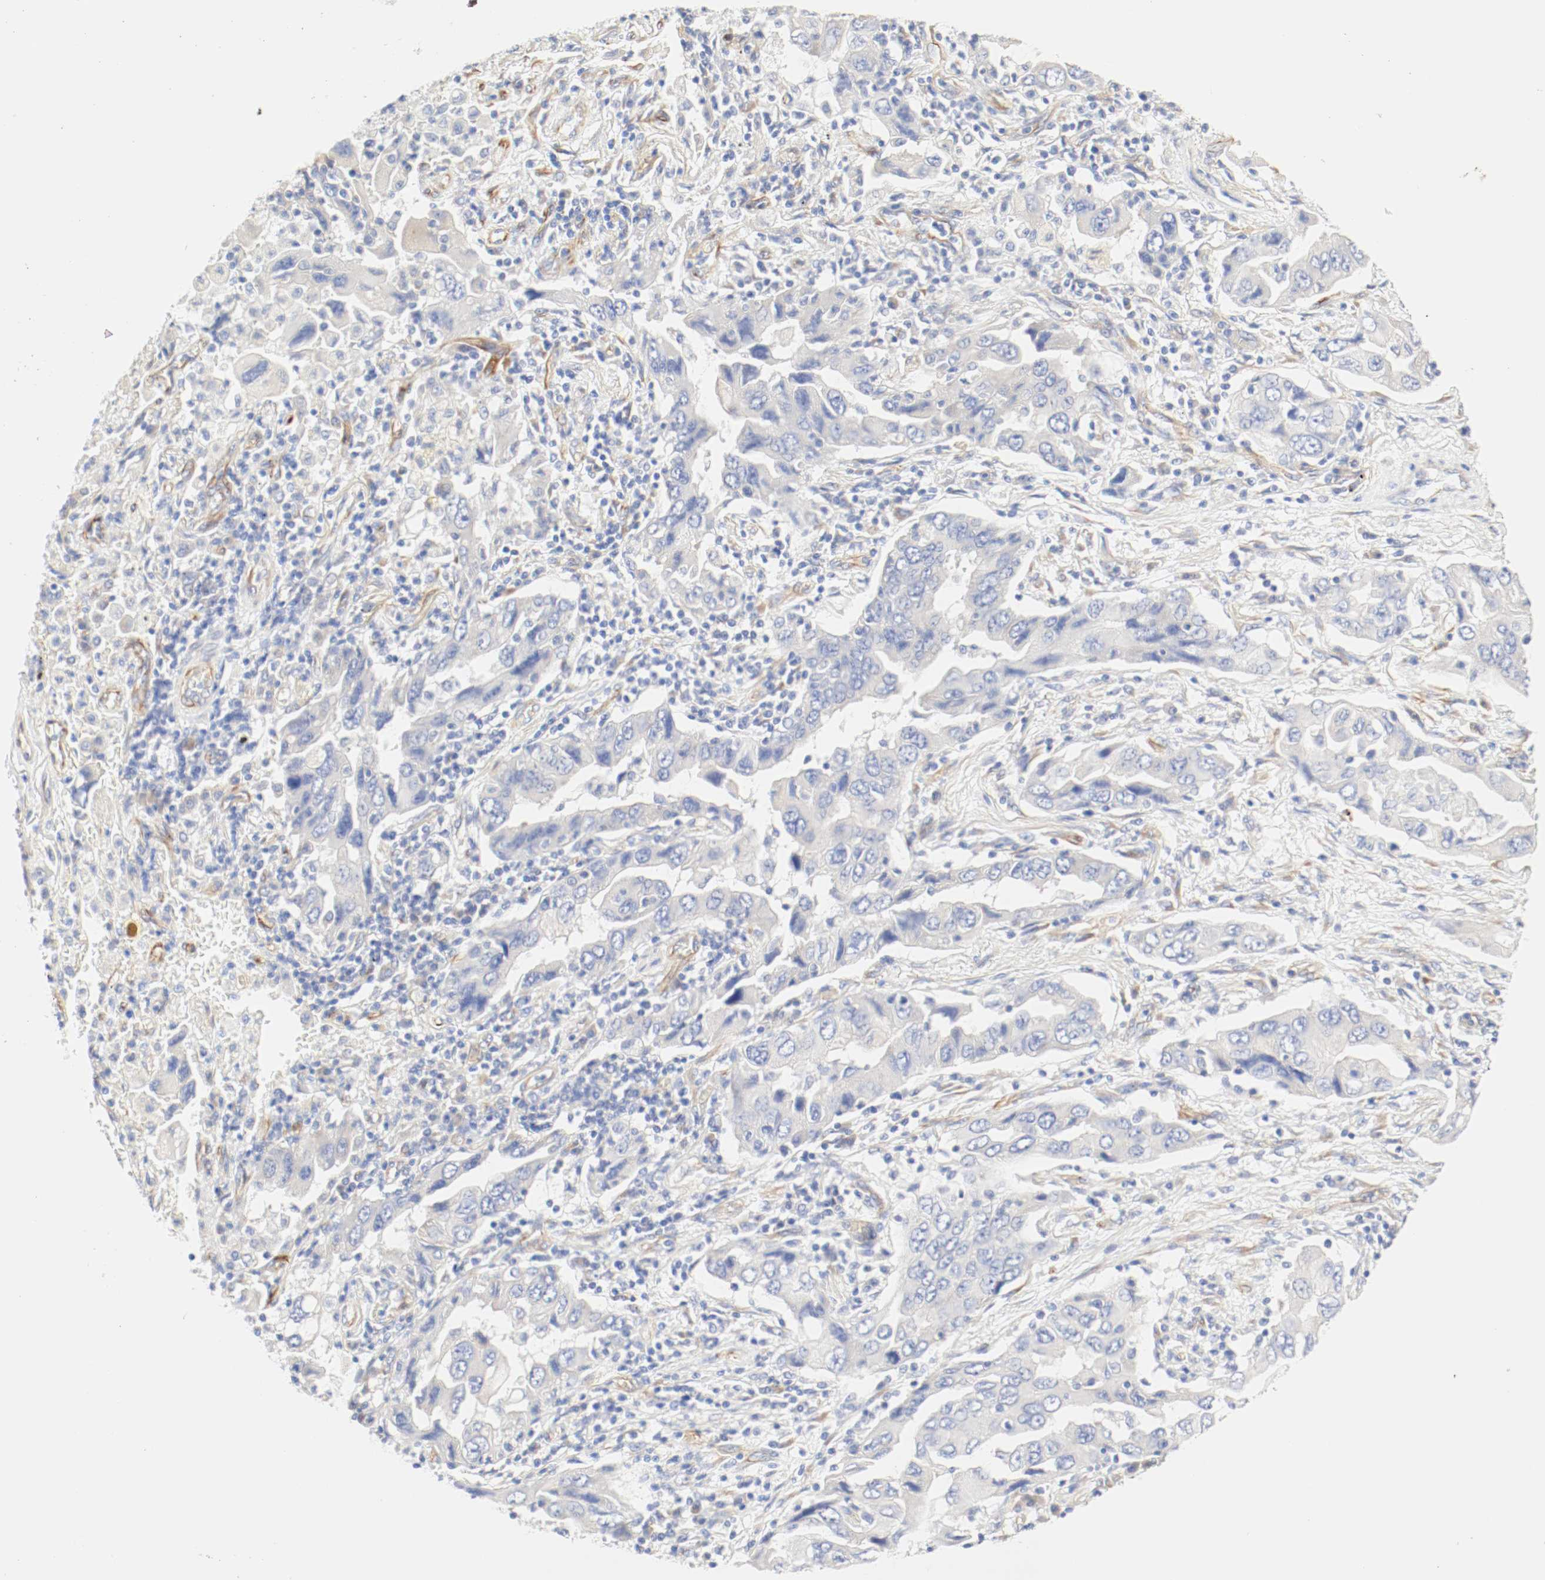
{"staining": {"intensity": "negative", "quantity": "none", "location": "none"}, "tissue": "lung cancer", "cell_type": "Tumor cells", "image_type": "cancer", "snomed": [{"axis": "morphology", "description": "Adenocarcinoma, NOS"}, {"axis": "topography", "description": "Lung"}], "caption": "This is an immunohistochemistry micrograph of lung cancer (adenocarcinoma). There is no expression in tumor cells.", "gene": "GIT1", "patient": {"sex": "female", "age": 65}}